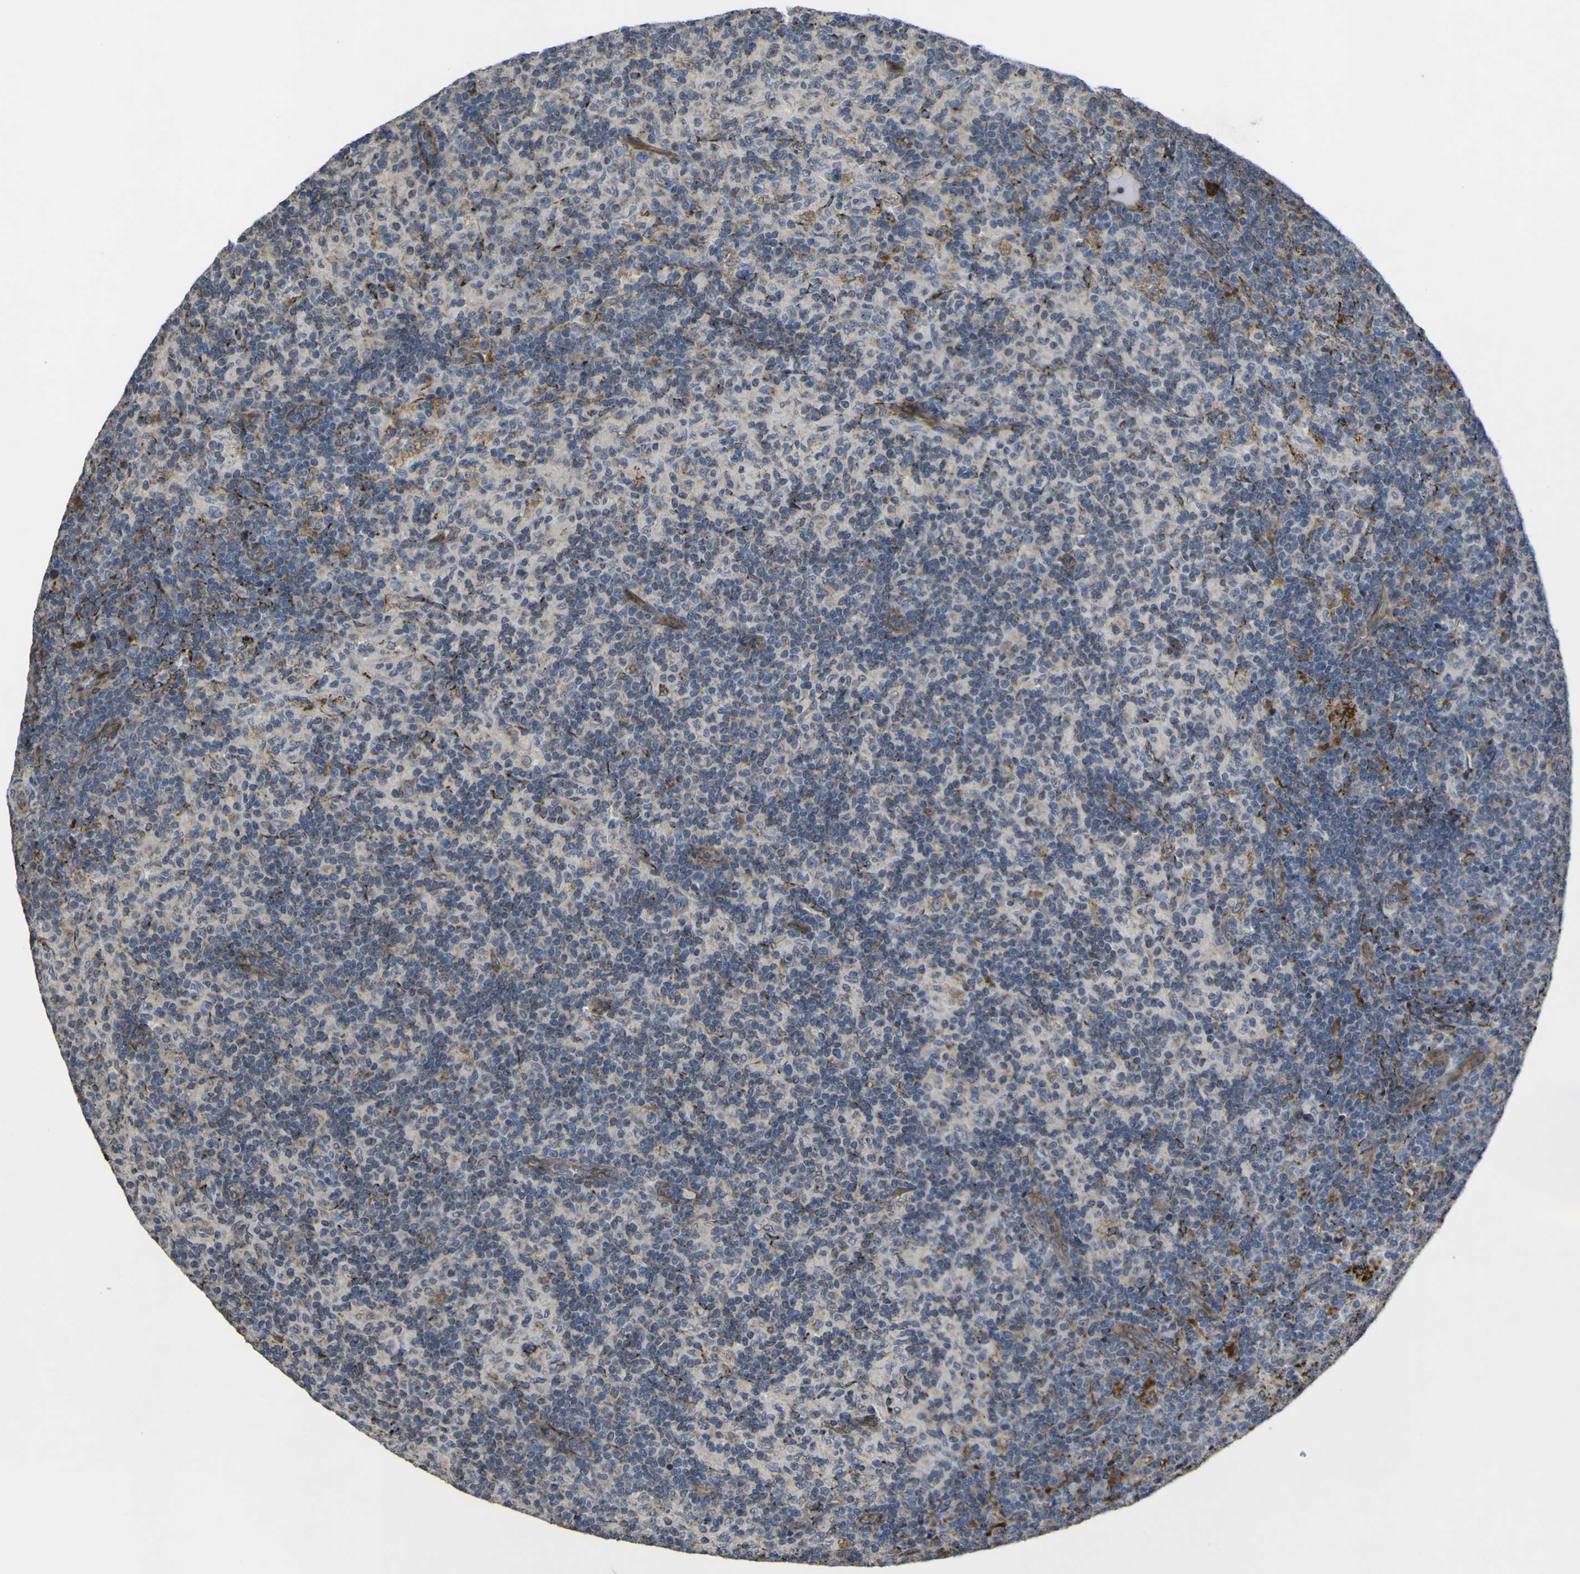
{"staining": {"intensity": "weak", "quantity": "25%-75%", "location": "cytoplasmic/membranous"}, "tissue": "lymph node", "cell_type": "Germinal center cells", "image_type": "normal", "snomed": [{"axis": "morphology", "description": "Normal tissue, NOS"}, {"axis": "morphology", "description": "Inflammation, NOS"}, {"axis": "topography", "description": "Lymph node"}], "caption": "The micrograph shows a brown stain indicating the presence of a protein in the cytoplasmic/membranous of germinal center cells in lymph node.", "gene": "GPLD1", "patient": {"sex": "male", "age": 55}}